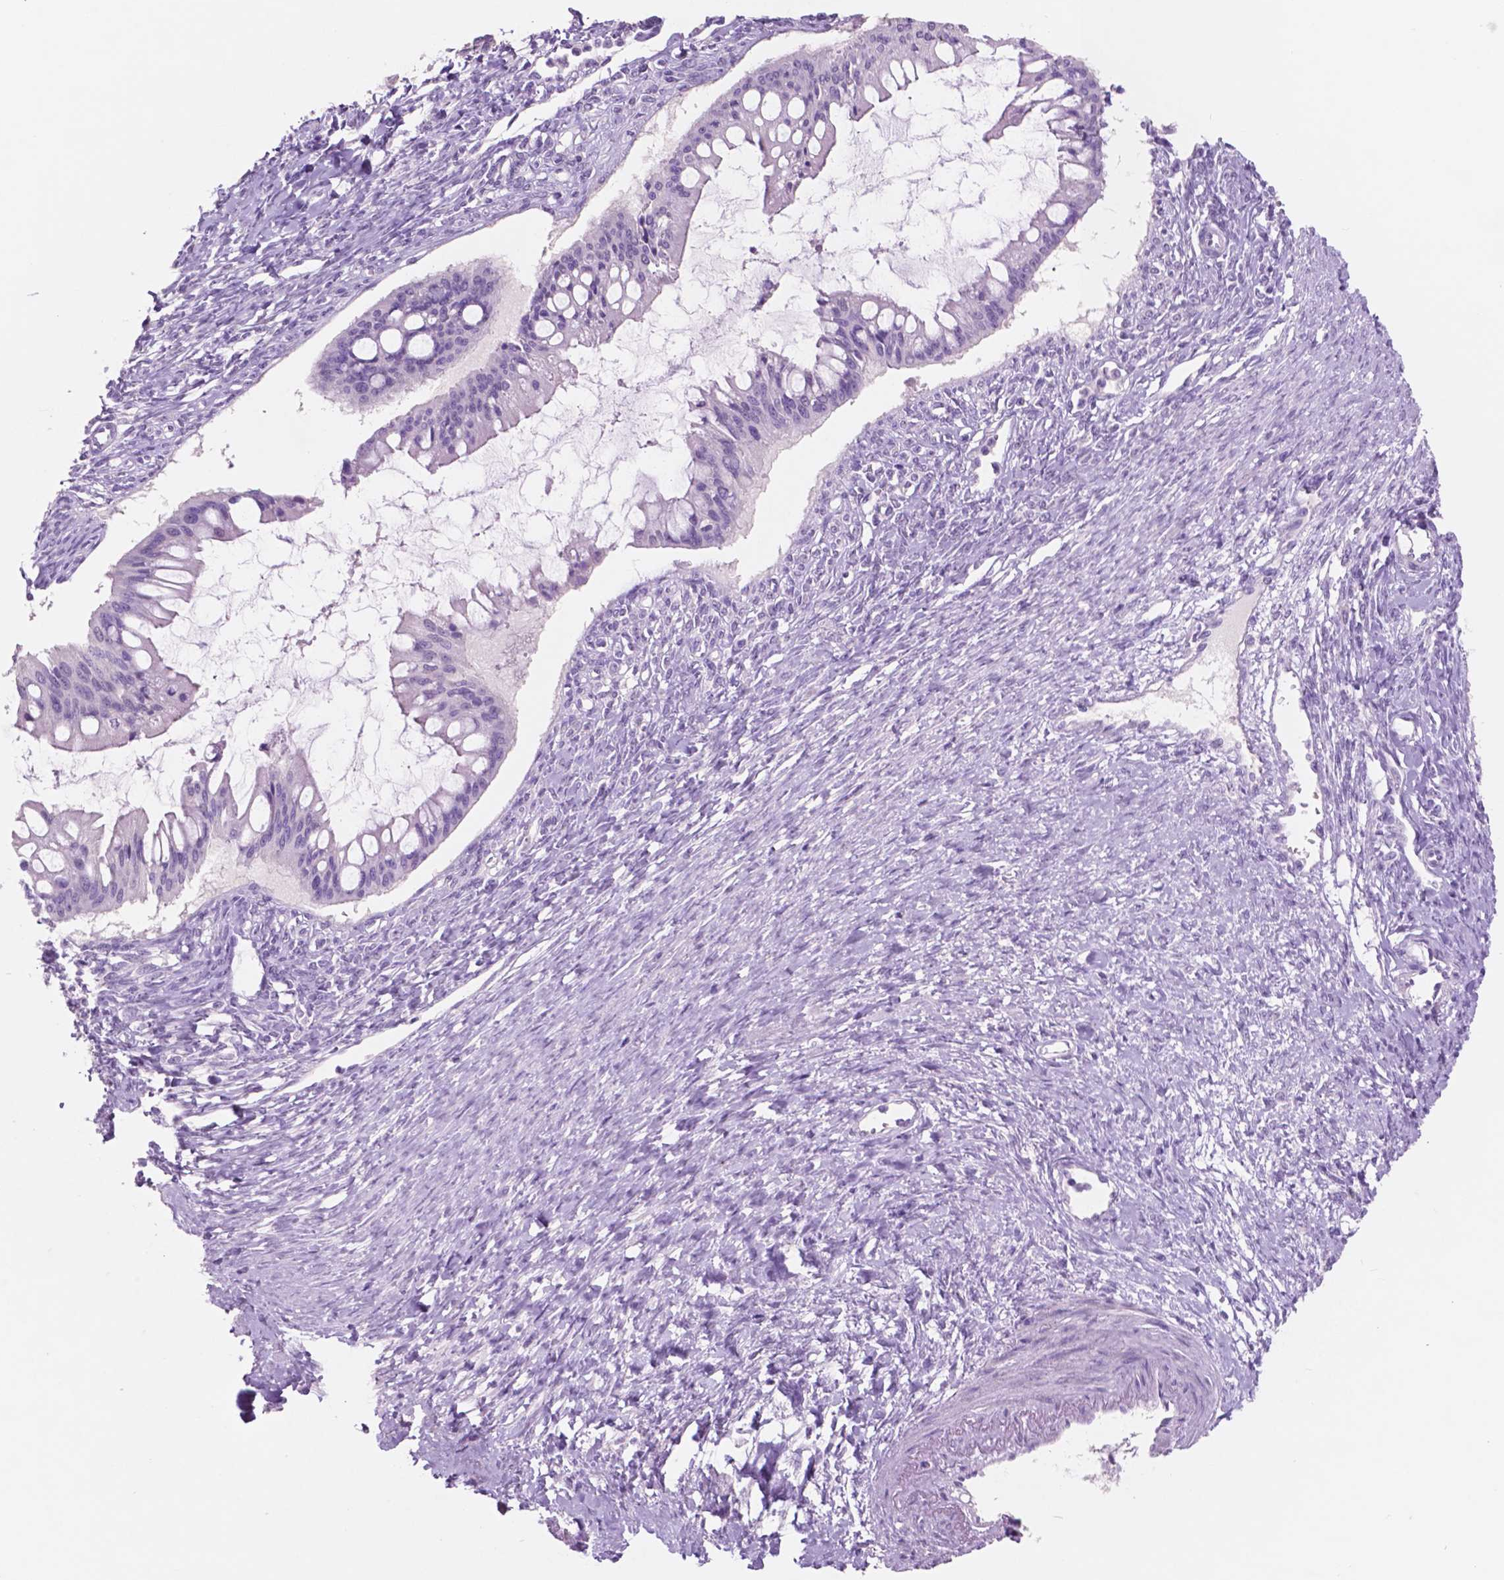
{"staining": {"intensity": "negative", "quantity": "none", "location": "none"}, "tissue": "ovarian cancer", "cell_type": "Tumor cells", "image_type": "cancer", "snomed": [{"axis": "morphology", "description": "Cystadenocarcinoma, mucinous, NOS"}, {"axis": "topography", "description": "Ovary"}], "caption": "Protein analysis of ovarian mucinous cystadenocarcinoma shows no significant staining in tumor cells.", "gene": "IDO1", "patient": {"sex": "female", "age": 73}}